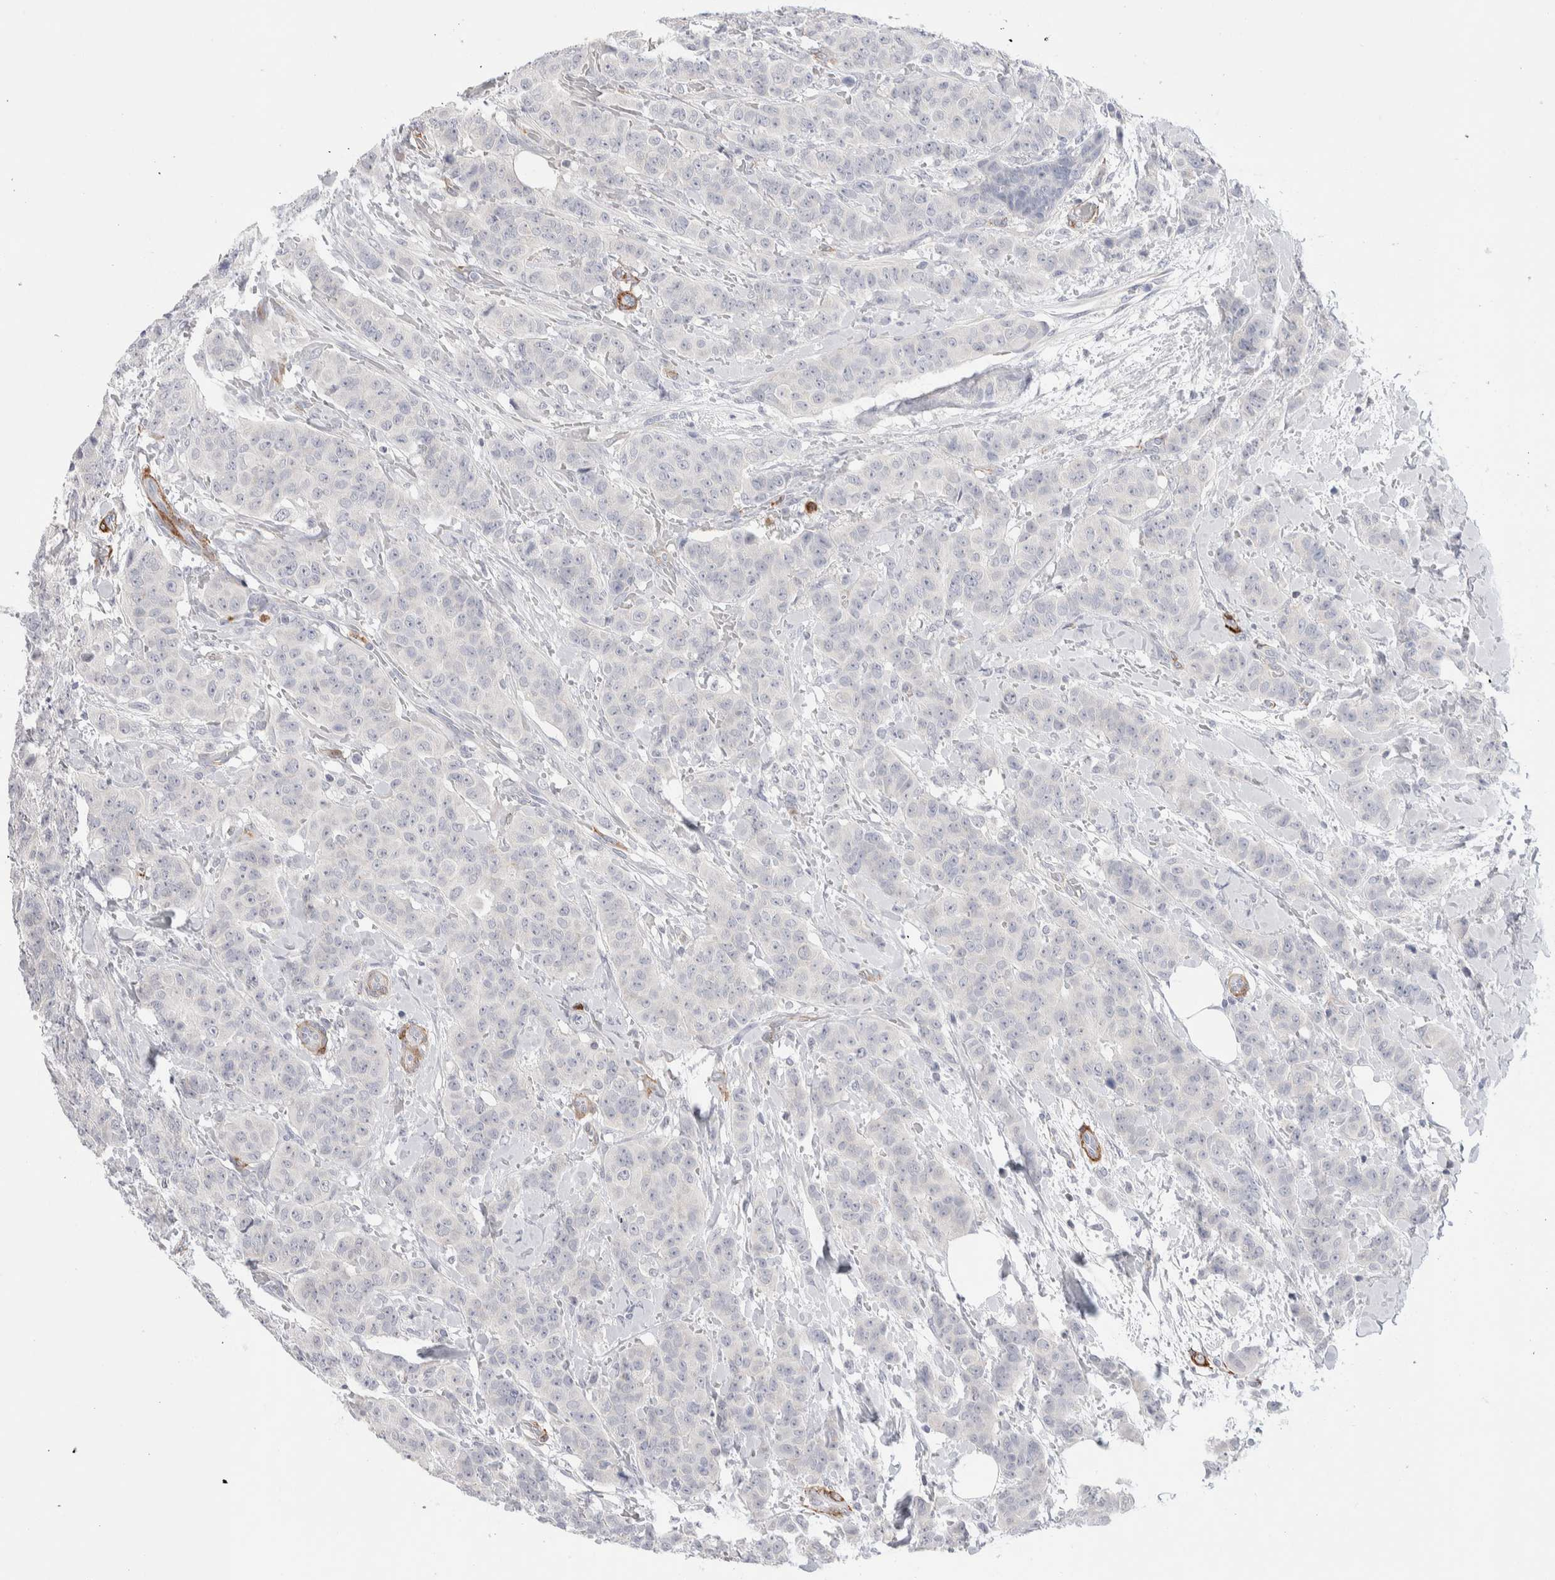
{"staining": {"intensity": "negative", "quantity": "none", "location": "none"}, "tissue": "breast cancer", "cell_type": "Tumor cells", "image_type": "cancer", "snomed": [{"axis": "morphology", "description": "Normal tissue, NOS"}, {"axis": "morphology", "description": "Duct carcinoma"}, {"axis": "topography", "description": "Breast"}], "caption": "Protein analysis of breast cancer (invasive ductal carcinoma) reveals no significant staining in tumor cells. (DAB (3,3'-diaminobenzidine) immunohistochemistry (IHC) visualized using brightfield microscopy, high magnification).", "gene": "SEPTIN4", "patient": {"sex": "female", "age": 40}}